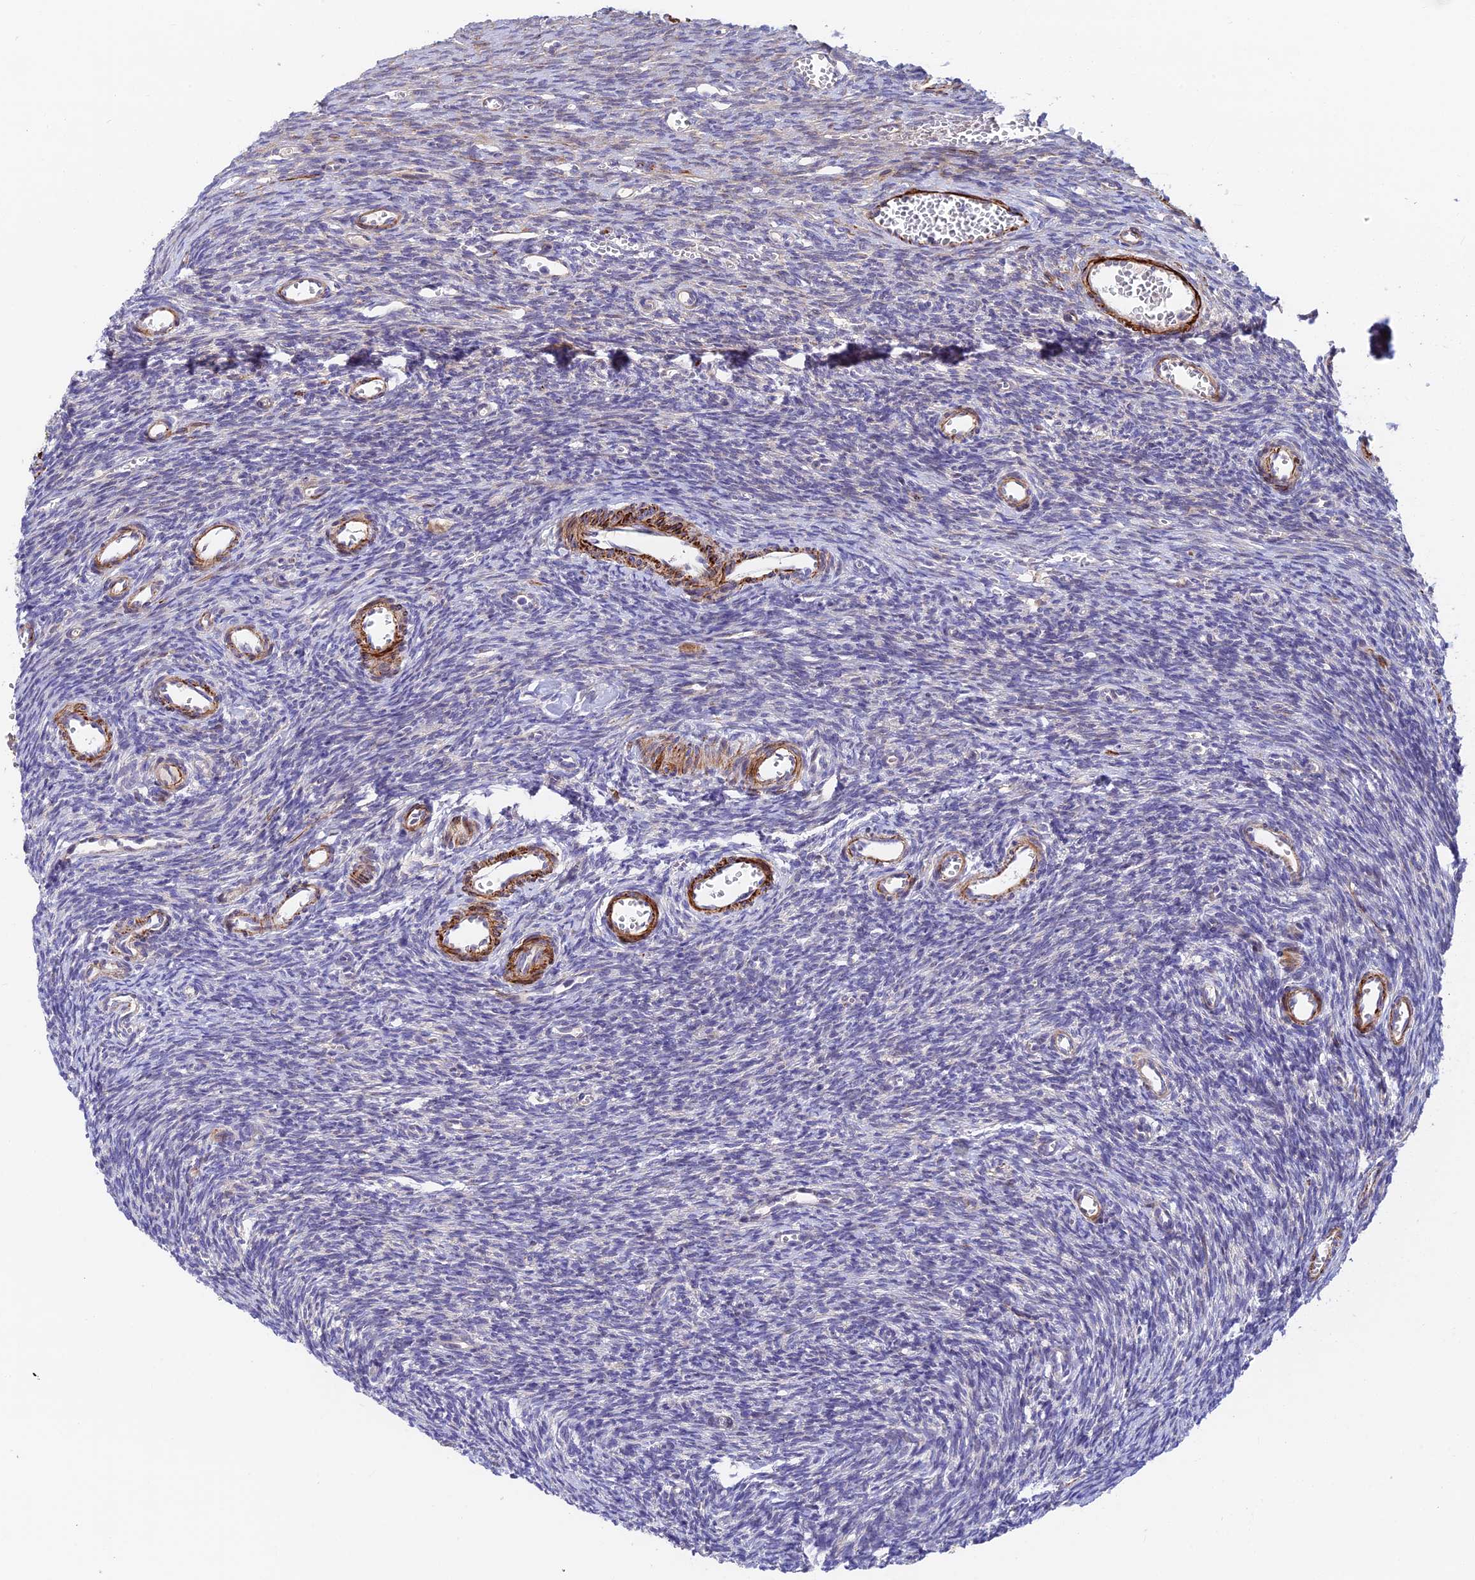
{"staining": {"intensity": "negative", "quantity": "none", "location": "none"}, "tissue": "ovary", "cell_type": "Ovarian stroma cells", "image_type": "normal", "snomed": [{"axis": "morphology", "description": "Normal tissue, NOS"}, {"axis": "topography", "description": "Ovary"}], "caption": "DAB immunohistochemical staining of benign human ovary displays no significant staining in ovarian stroma cells. (Stains: DAB (3,3'-diaminobenzidine) IHC with hematoxylin counter stain, Microscopy: brightfield microscopy at high magnification).", "gene": "ANKRD50", "patient": {"sex": "female", "age": 39}}